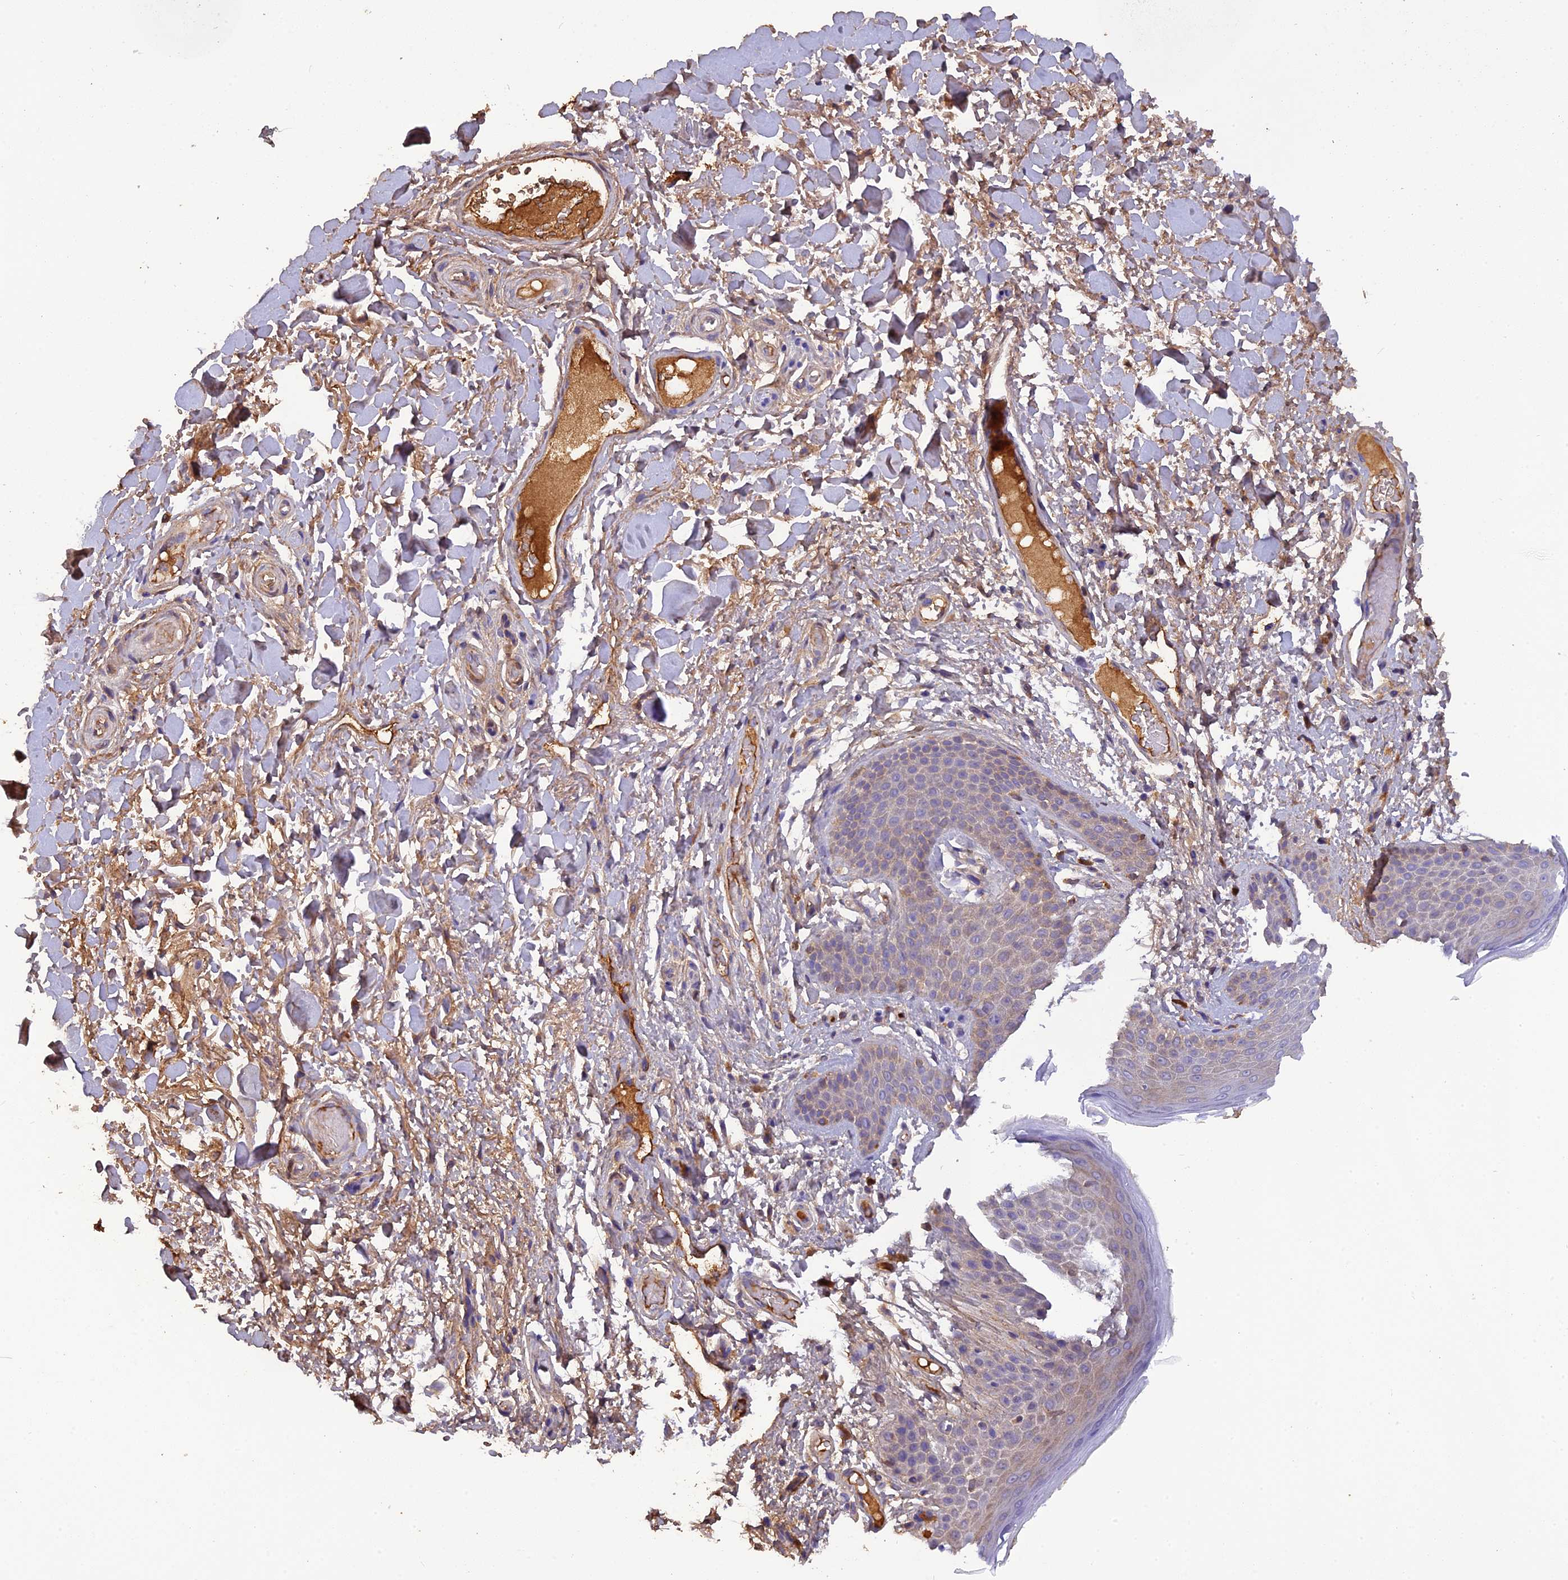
{"staining": {"intensity": "moderate", "quantity": "<25%", "location": "cytoplasmic/membranous"}, "tissue": "skin", "cell_type": "Epidermal cells", "image_type": "normal", "snomed": [{"axis": "morphology", "description": "Normal tissue, NOS"}, {"axis": "topography", "description": "Anal"}], "caption": "A brown stain shows moderate cytoplasmic/membranous staining of a protein in epidermal cells of unremarkable skin.", "gene": "PZP", "patient": {"sex": "male", "age": 74}}